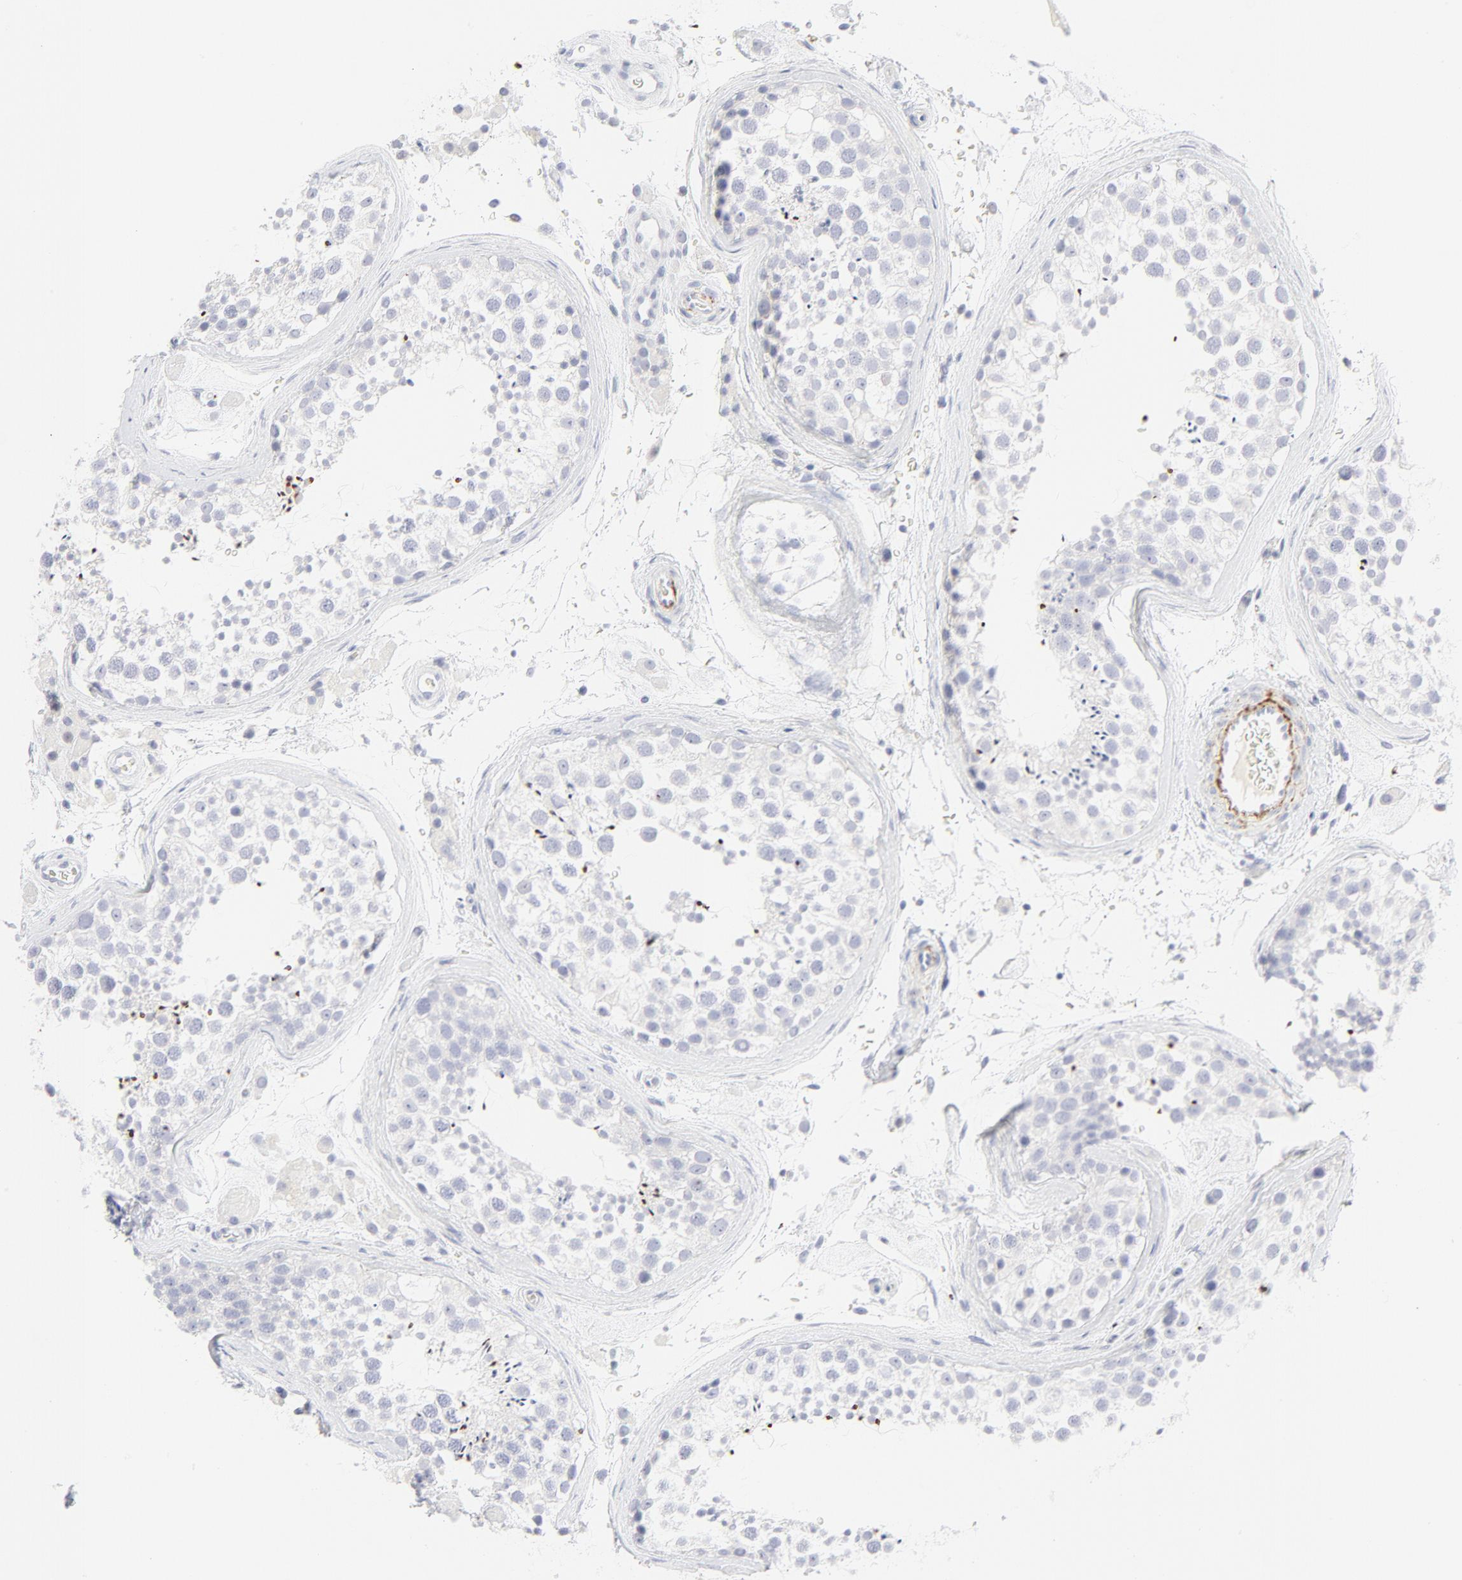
{"staining": {"intensity": "negative", "quantity": "none", "location": "none"}, "tissue": "testis", "cell_type": "Cells in seminiferous ducts", "image_type": "normal", "snomed": [{"axis": "morphology", "description": "Normal tissue, NOS"}, {"axis": "topography", "description": "Testis"}], "caption": "Immunohistochemistry of normal human testis exhibits no positivity in cells in seminiferous ducts. The staining was performed using DAB to visualize the protein expression in brown, while the nuclei were stained in blue with hematoxylin (Magnification: 20x).", "gene": "CCR7", "patient": {"sex": "male", "age": 46}}